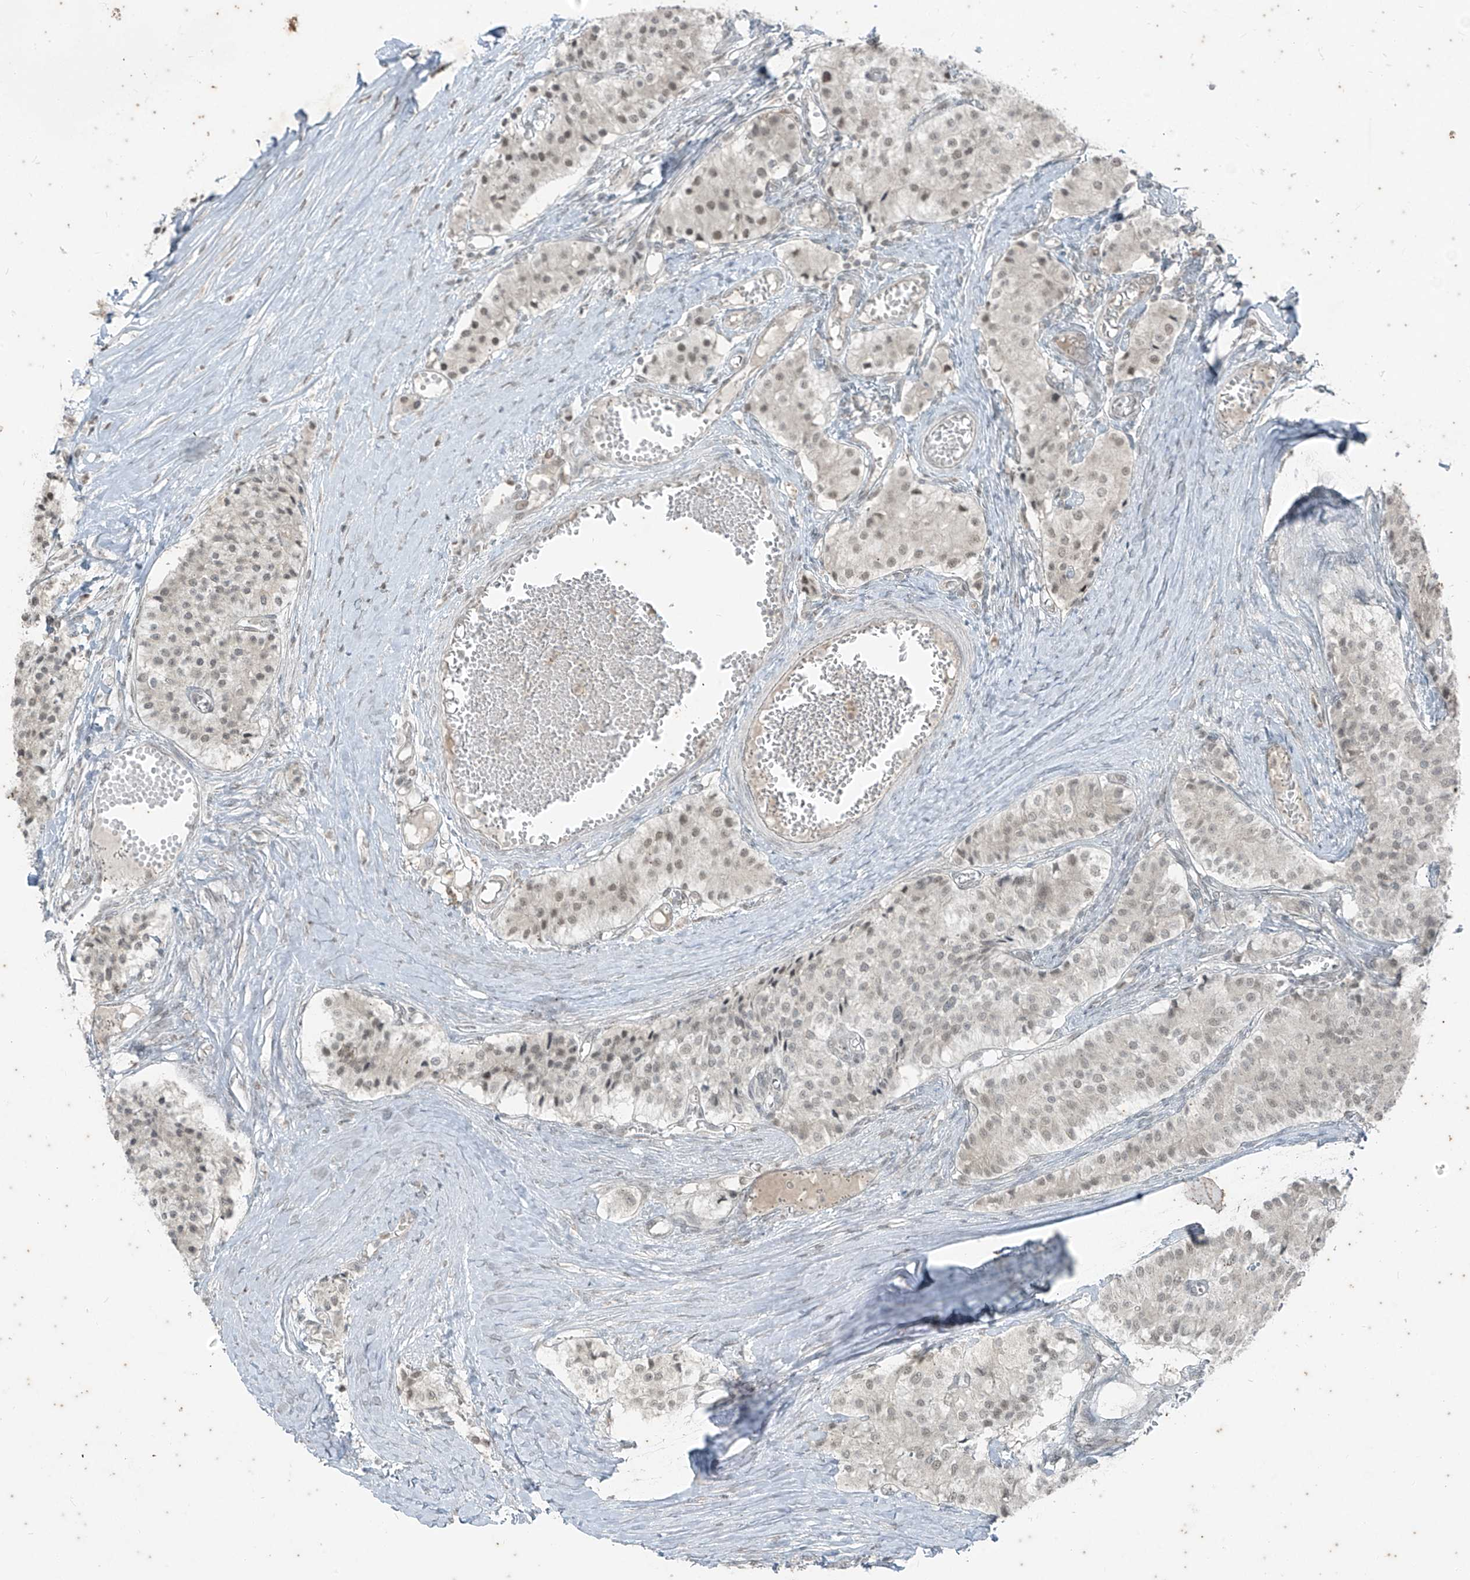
{"staining": {"intensity": "weak", "quantity": ">75%", "location": "nuclear"}, "tissue": "carcinoid", "cell_type": "Tumor cells", "image_type": "cancer", "snomed": [{"axis": "morphology", "description": "Carcinoid, malignant, NOS"}, {"axis": "topography", "description": "Colon"}], "caption": "A low amount of weak nuclear staining is identified in about >75% of tumor cells in carcinoid tissue.", "gene": "ZNF354B", "patient": {"sex": "female", "age": 52}}